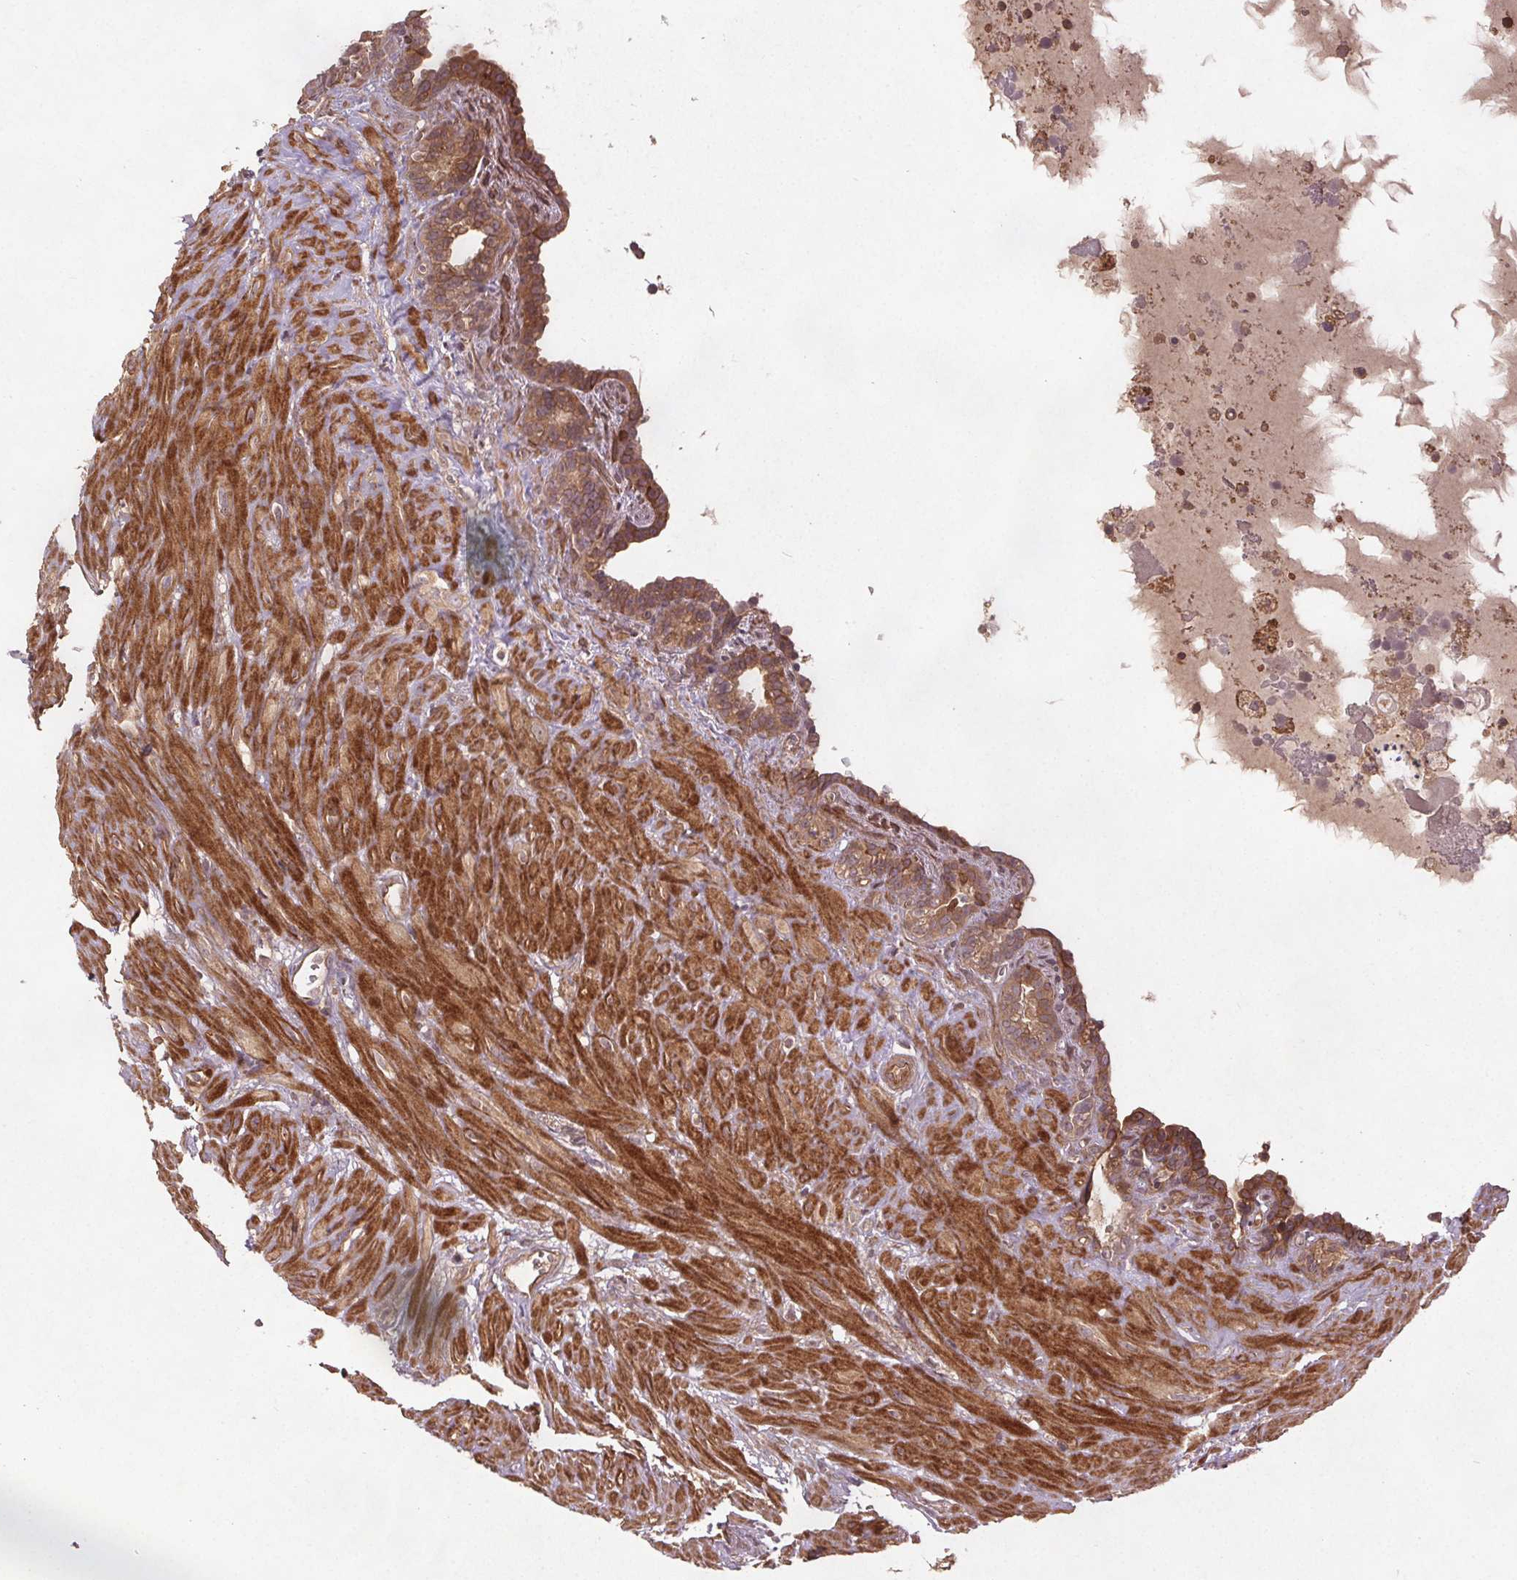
{"staining": {"intensity": "moderate", "quantity": ">75%", "location": "cytoplasmic/membranous"}, "tissue": "seminal vesicle", "cell_type": "Glandular cells", "image_type": "normal", "snomed": [{"axis": "morphology", "description": "Normal tissue, NOS"}, {"axis": "topography", "description": "Seminal veicle"}], "caption": "Seminal vesicle stained with immunohistochemistry displays moderate cytoplasmic/membranous positivity in about >75% of glandular cells. (brown staining indicates protein expression, while blue staining denotes nuclei).", "gene": "SEC14L2", "patient": {"sex": "male", "age": 76}}